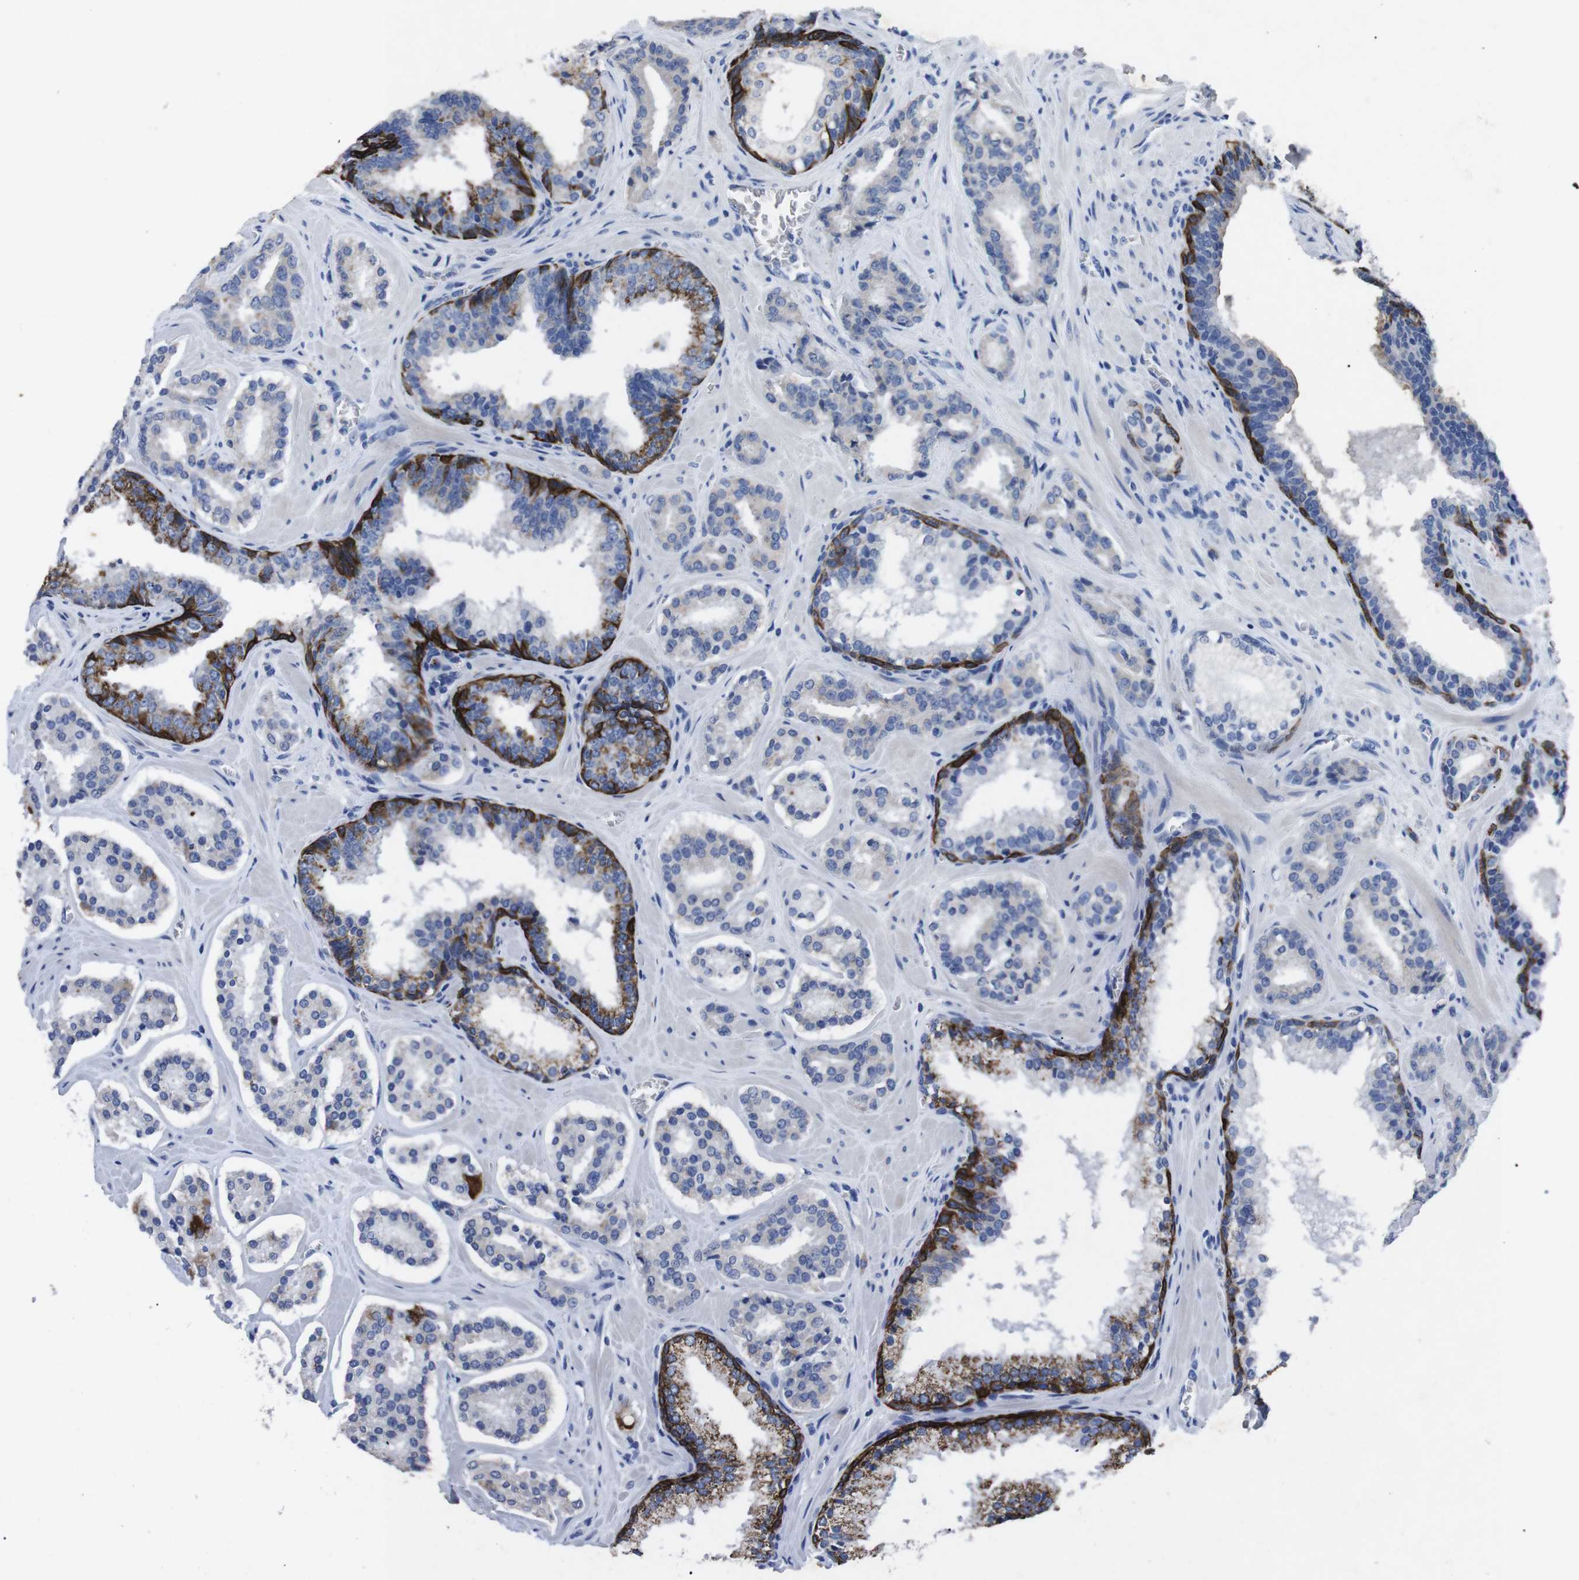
{"staining": {"intensity": "strong", "quantity": "<25%", "location": "cytoplasmic/membranous"}, "tissue": "prostate cancer", "cell_type": "Tumor cells", "image_type": "cancer", "snomed": [{"axis": "morphology", "description": "Adenocarcinoma, High grade"}, {"axis": "topography", "description": "Prostate"}], "caption": "Brown immunohistochemical staining in human high-grade adenocarcinoma (prostate) exhibits strong cytoplasmic/membranous positivity in approximately <25% of tumor cells.", "gene": "GJB2", "patient": {"sex": "male", "age": 60}}